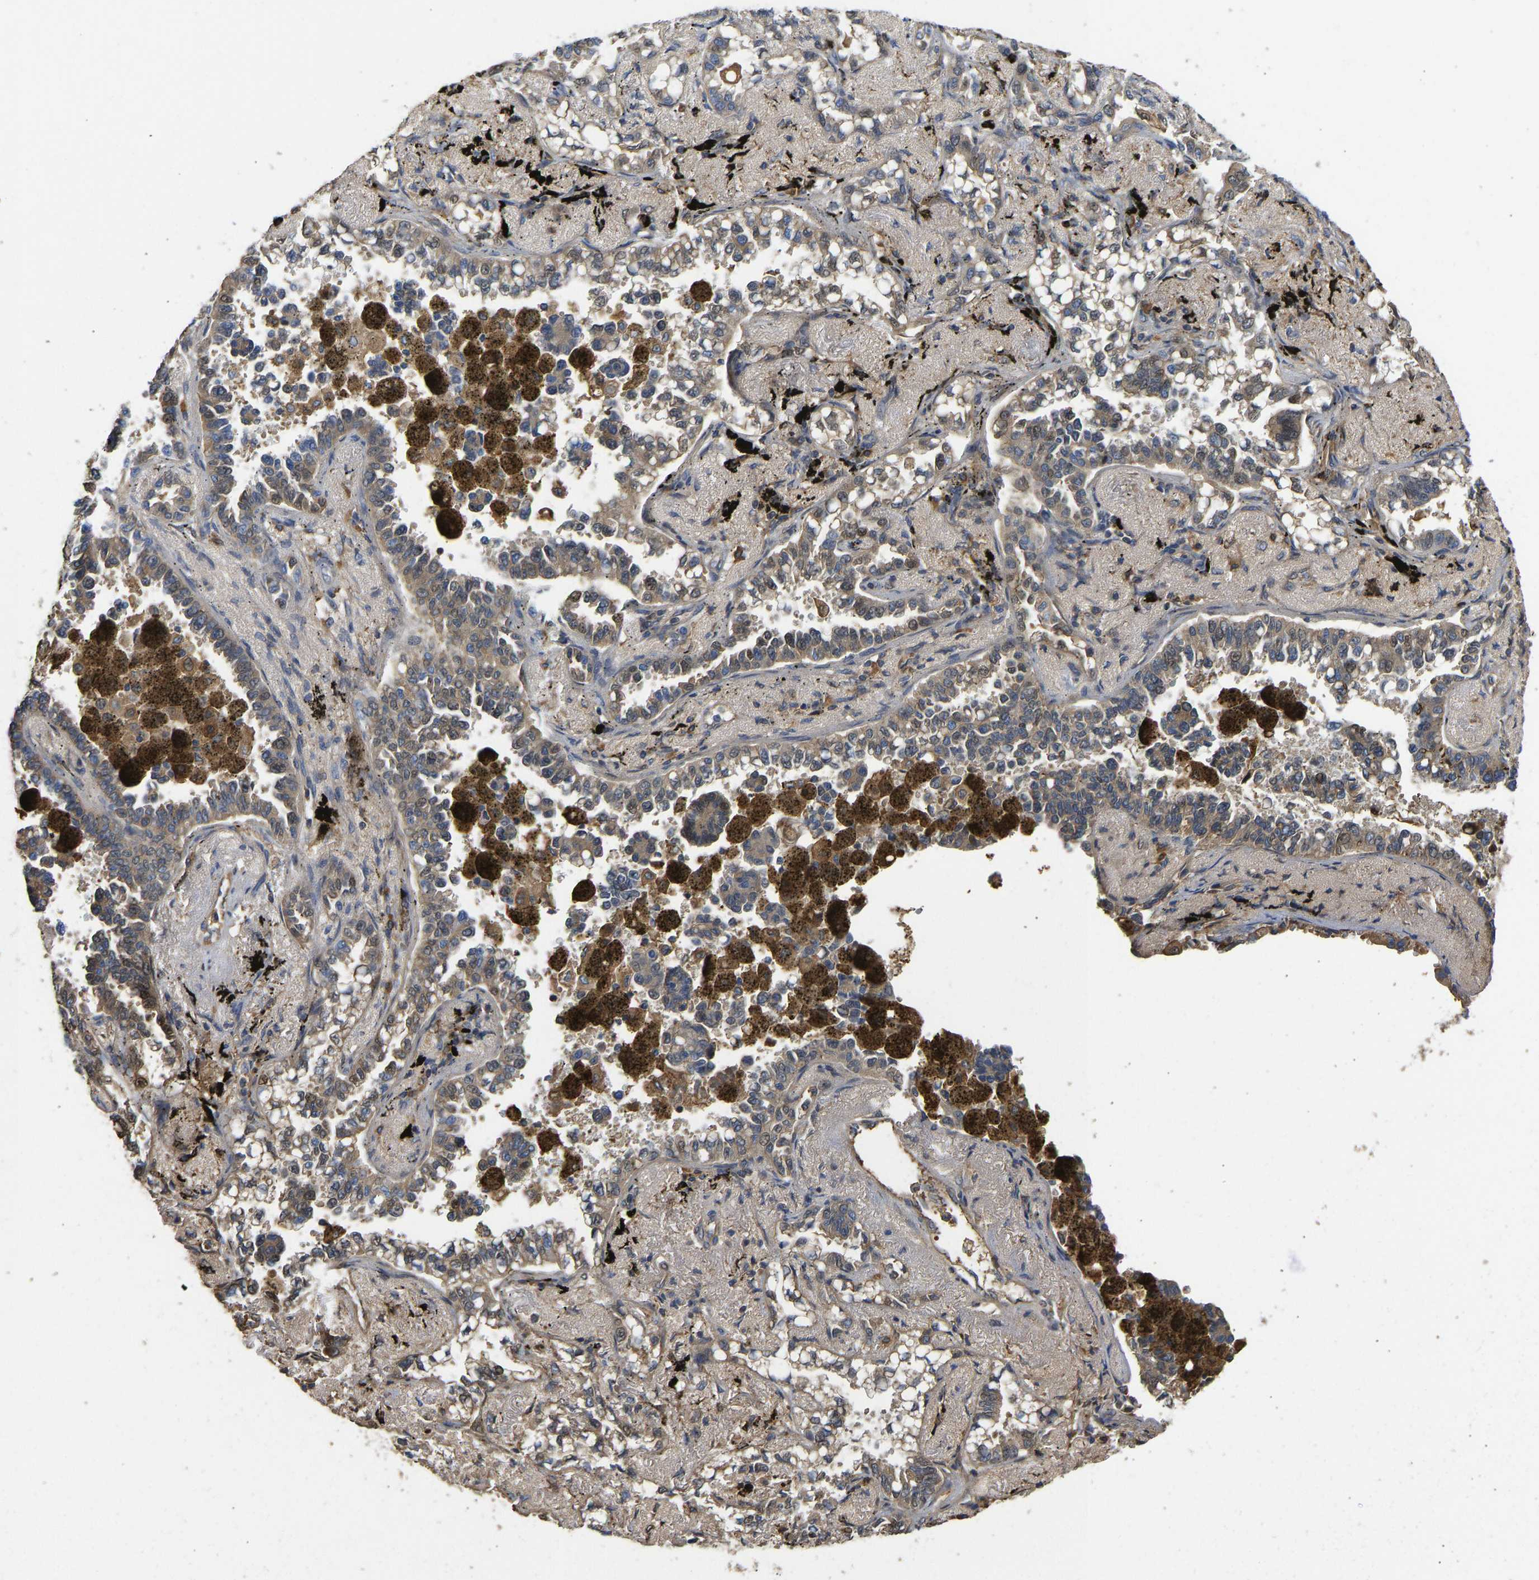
{"staining": {"intensity": "moderate", "quantity": ">75%", "location": "cytoplasmic/membranous,nuclear"}, "tissue": "lung cancer", "cell_type": "Tumor cells", "image_type": "cancer", "snomed": [{"axis": "morphology", "description": "Adenocarcinoma, NOS"}, {"axis": "topography", "description": "Lung"}], "caption": "Lung cancer stained with immunohistochemistry exhibits moderate cytoplasmic/membranous and nuclear positivity in approximately >75% of tumor cells.", "gene": "VCPKMT", "patient": {"sex": "male", "age": 59}}